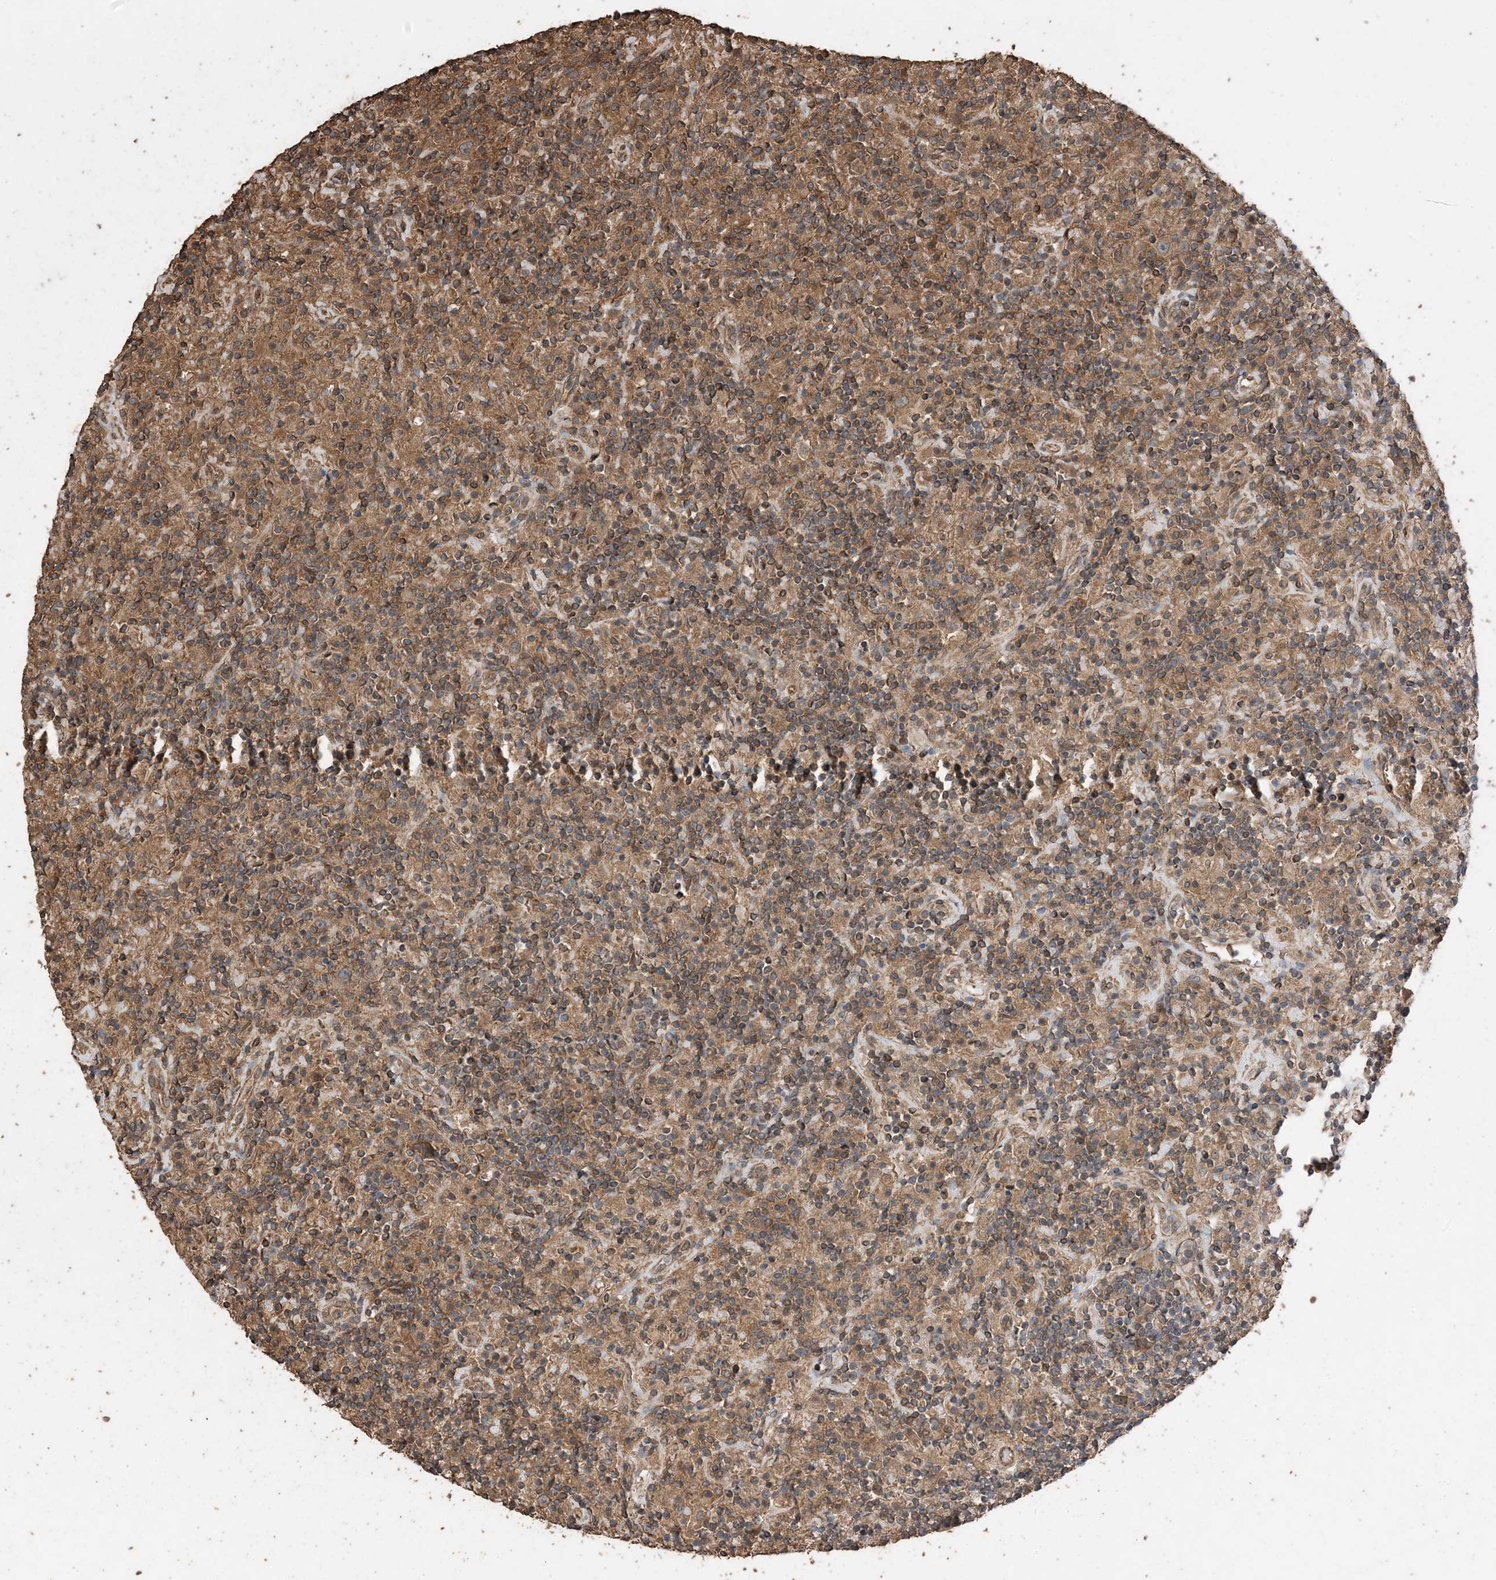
{"staining": {"intensity": "moderate", "quantity": "25%-75%", "location": "cytoplasmic/membranous"}, "tissue": "lymphoma", "cell_type": "Tumor cells", "image_type": "cancer", "snomed": [{"axis": "morphology", "description": "Hodgkin's disease, NOS"}, {"axis": "topography", "description": "Lymph node"}], "caption": "Protein positivity by immunohistochemistry (IHC) exhibits moderate cytoplasmic/membranous positivity in about 25%-75% of tumor cells in lymphoma.", "gene": "ZKSCAN5", "patient": {"sex": "male", "age": 70}}